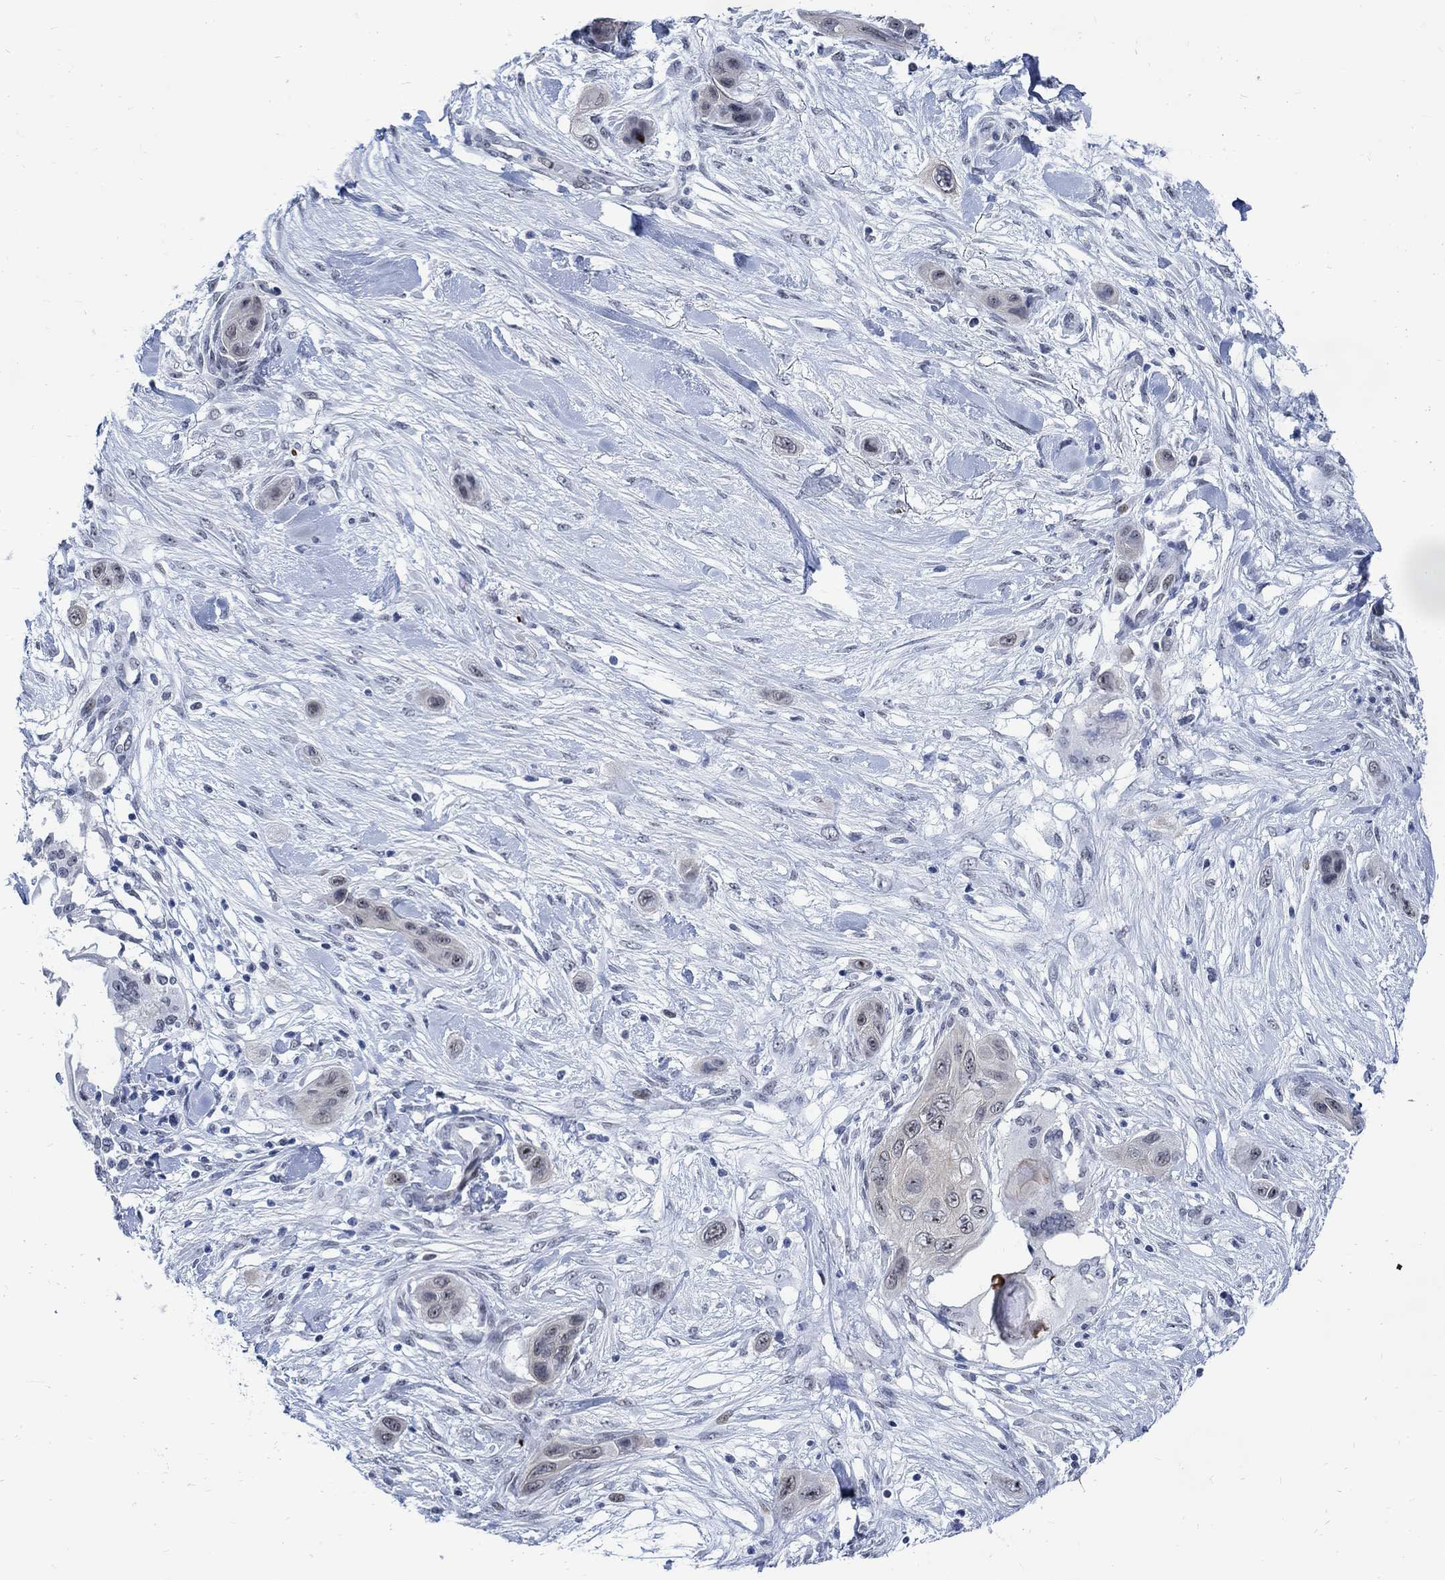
{"staining": {"intensity": "weak", "quantity": "<25%", "location": "cytoplasmic/membranous"}, "tissue": "skin cancer", "cell_type": "Tumor cells", "image_type": "cancer", "snomed": [{"axis": "morphology", "description": "Squamous cell carcinoma, NOS"}, {"axis": "topography", "description": "Skin"}], "caption": "Histopathology image shows no protein positivity in tumor cells of skin cancer (squamous cell carcinoma) tissue.", "gene": "DLK1", "patient": {"sex": "male", "age": 79}}